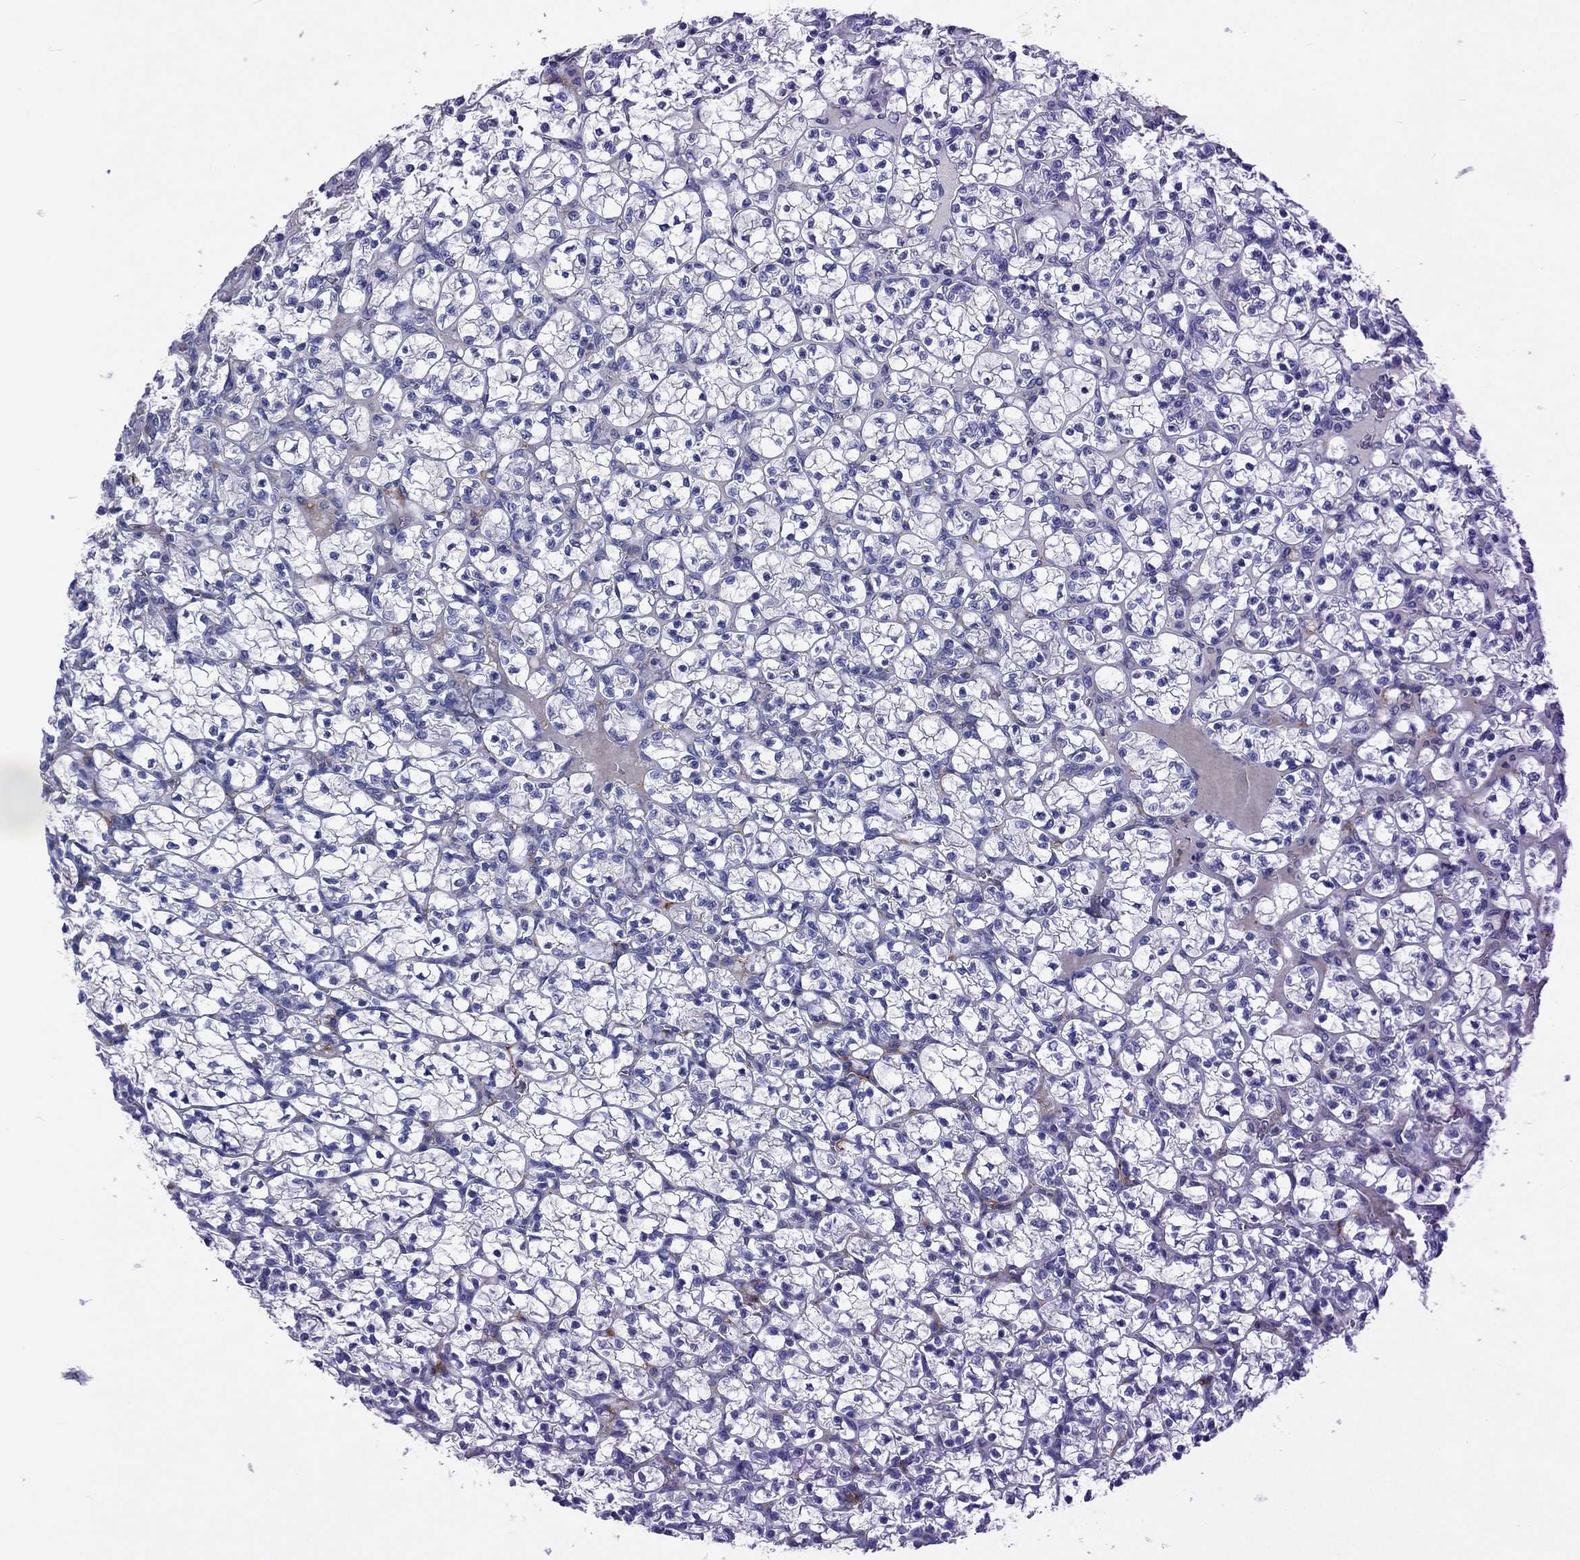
{"staining": {"intensity": "negative", "quantity": "none", "location": "none"}, "tissue": "renal cancer", "cell_type": "Tumor cells", "image_type": "cancer", "snomed": [{"axis": "morphology", "description": "Adenocarcinoma, NOS"}, {"axis": "topography", "description": "Kidney"}], "caption": "High magnification brightfield microscopy of renal cancer (adenocarcinoma) stained with DAB (brown) and counterstained with hematoxylin (blue): tumor cells show no significant staining.", "gene": "CNDP1", "patient": {"sex": "female", "age": 89}}